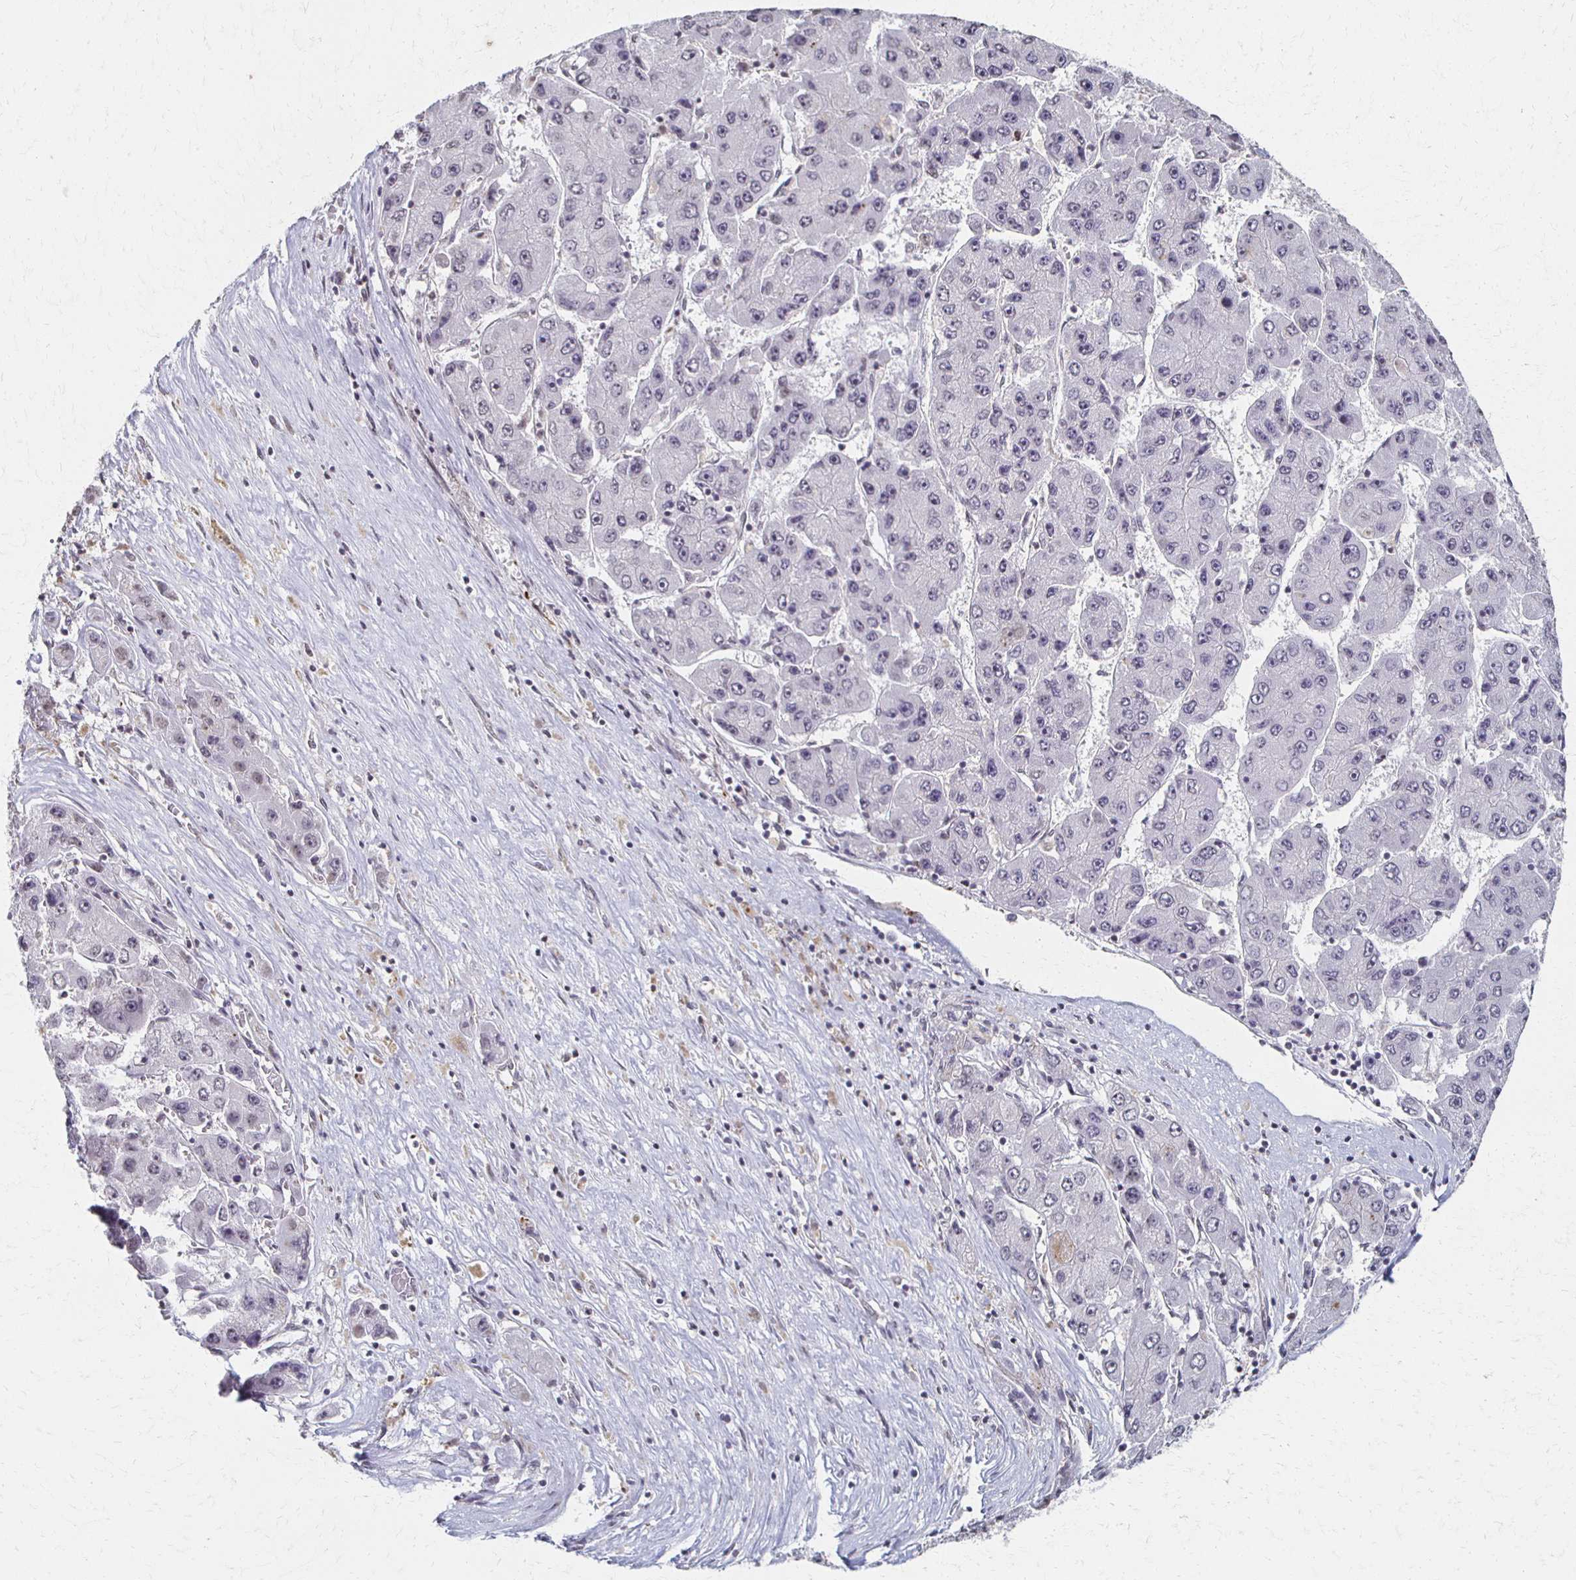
{"staining": {"intensity": "negative", "quantity": "none", "location": "none"}, "tissue": "liver cancer", "cell_type": "Tumor cells", "image_type": "cancer", "snomed": [{"axis": "morphology", "description": "Carcinoma, Hepatocellular, NOS"}, {"axis": "topography", "description": "Liver"}], "caption": "Photomicrograph shows no protein staining in tumor cells of liver hepatocellular carcinoma tissue.", "gene": "DAB1", "patient": {"sex": "female", "age": 61}}